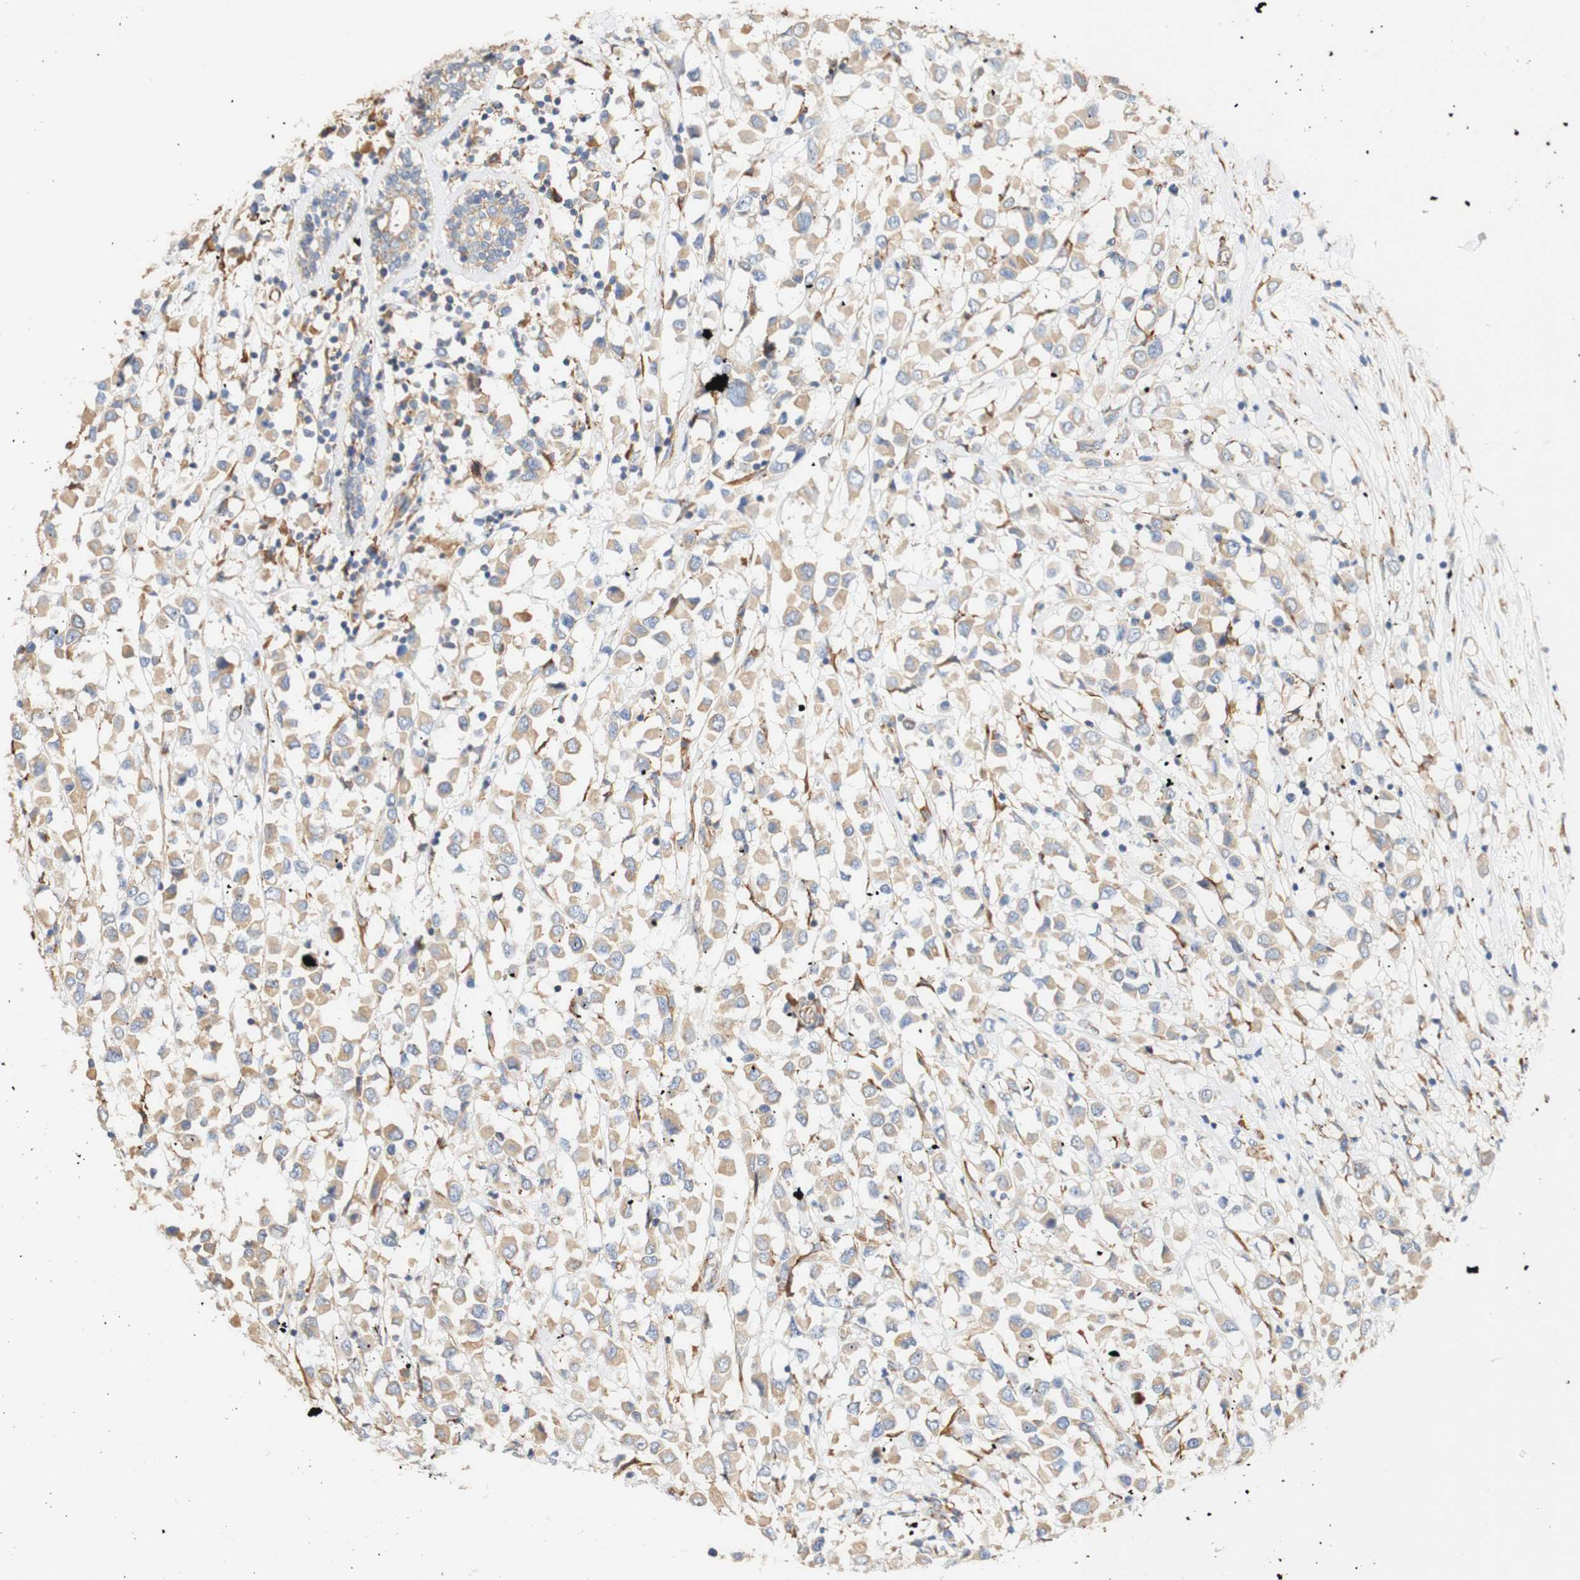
{"staining": {"intensity": "weak", "quantity": ">75%", "location": "cytoplasmic/membranous"}, "tissue": "breast cancer", "cell_type": "Tumor cells", "image_type": "cancer", "snomed": [{"axis": "morphology", "description": "Duct carcinoma"}, {"axis": "topography", "description": "Breast"}], "caption": "Brown immunohistochemical staining in human infiltrating ductal carcinoma (breast) shows weak cytoplasmic/membranous expression in approximately >75% of tumor cells.", "gene": "EIF2AK4", "patient": {"sex": "female", "age": 61}}